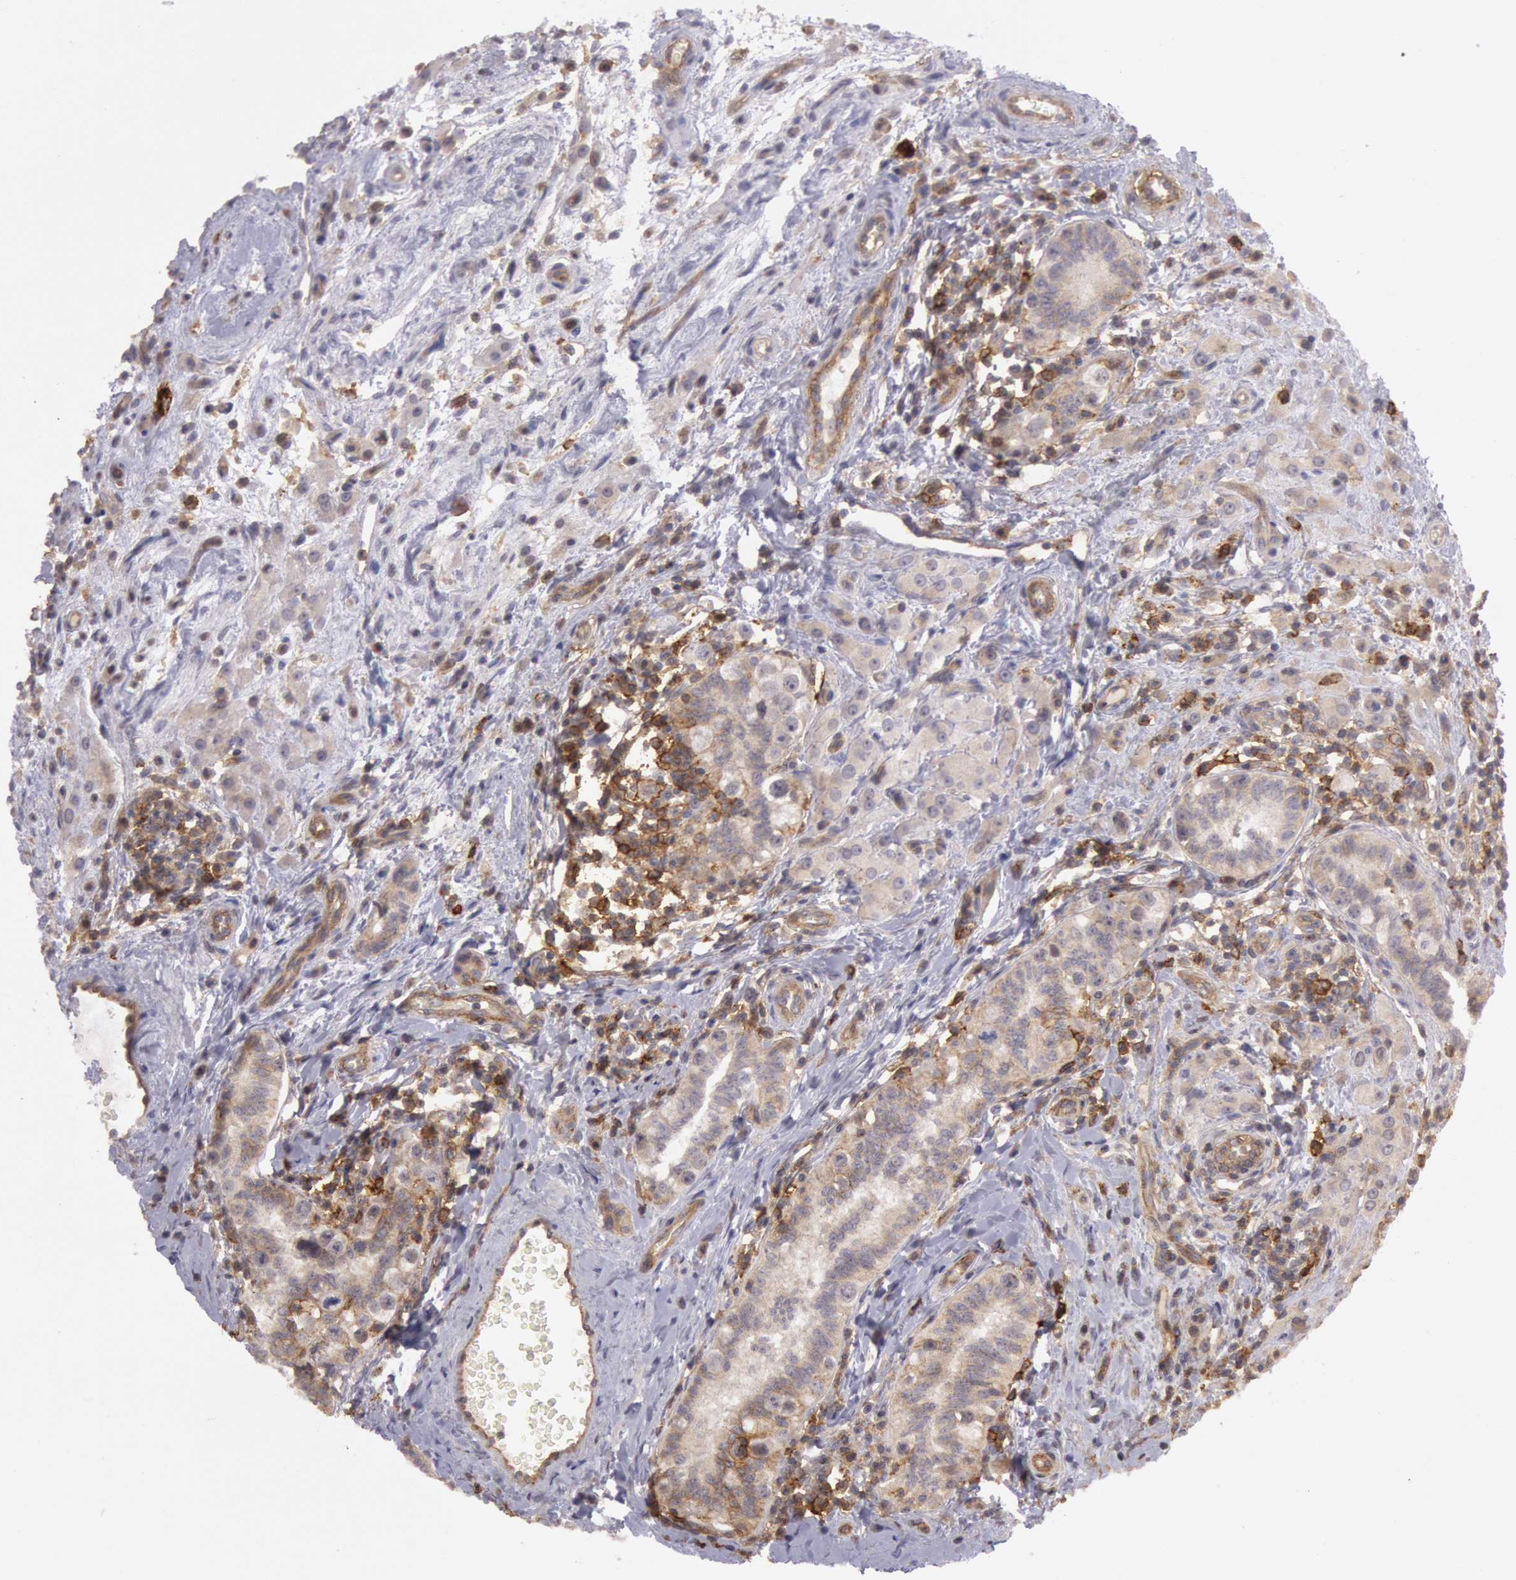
{"staining": {"intensity": "moderate", "quantity": "25%-75%", "location": "cytoplasmic/membranous"}, "tissue": "testis cancer", "cell_type": "Tumor cells", "image_type": "cancer", "snomed": [{"axis": "morphology", "description": "Seminoma, NOS"}, {"axis": "topography", "description": "Testis"}], "caption": "Brown immunohistochemical staining in human testis cancer (seminoma) demonstrates moderate cytoplasmic/membranous expression in about 25%-75% of tumor cells.", "gene": "TRIB2", "patient": {"sex": "male", "age": 32}}